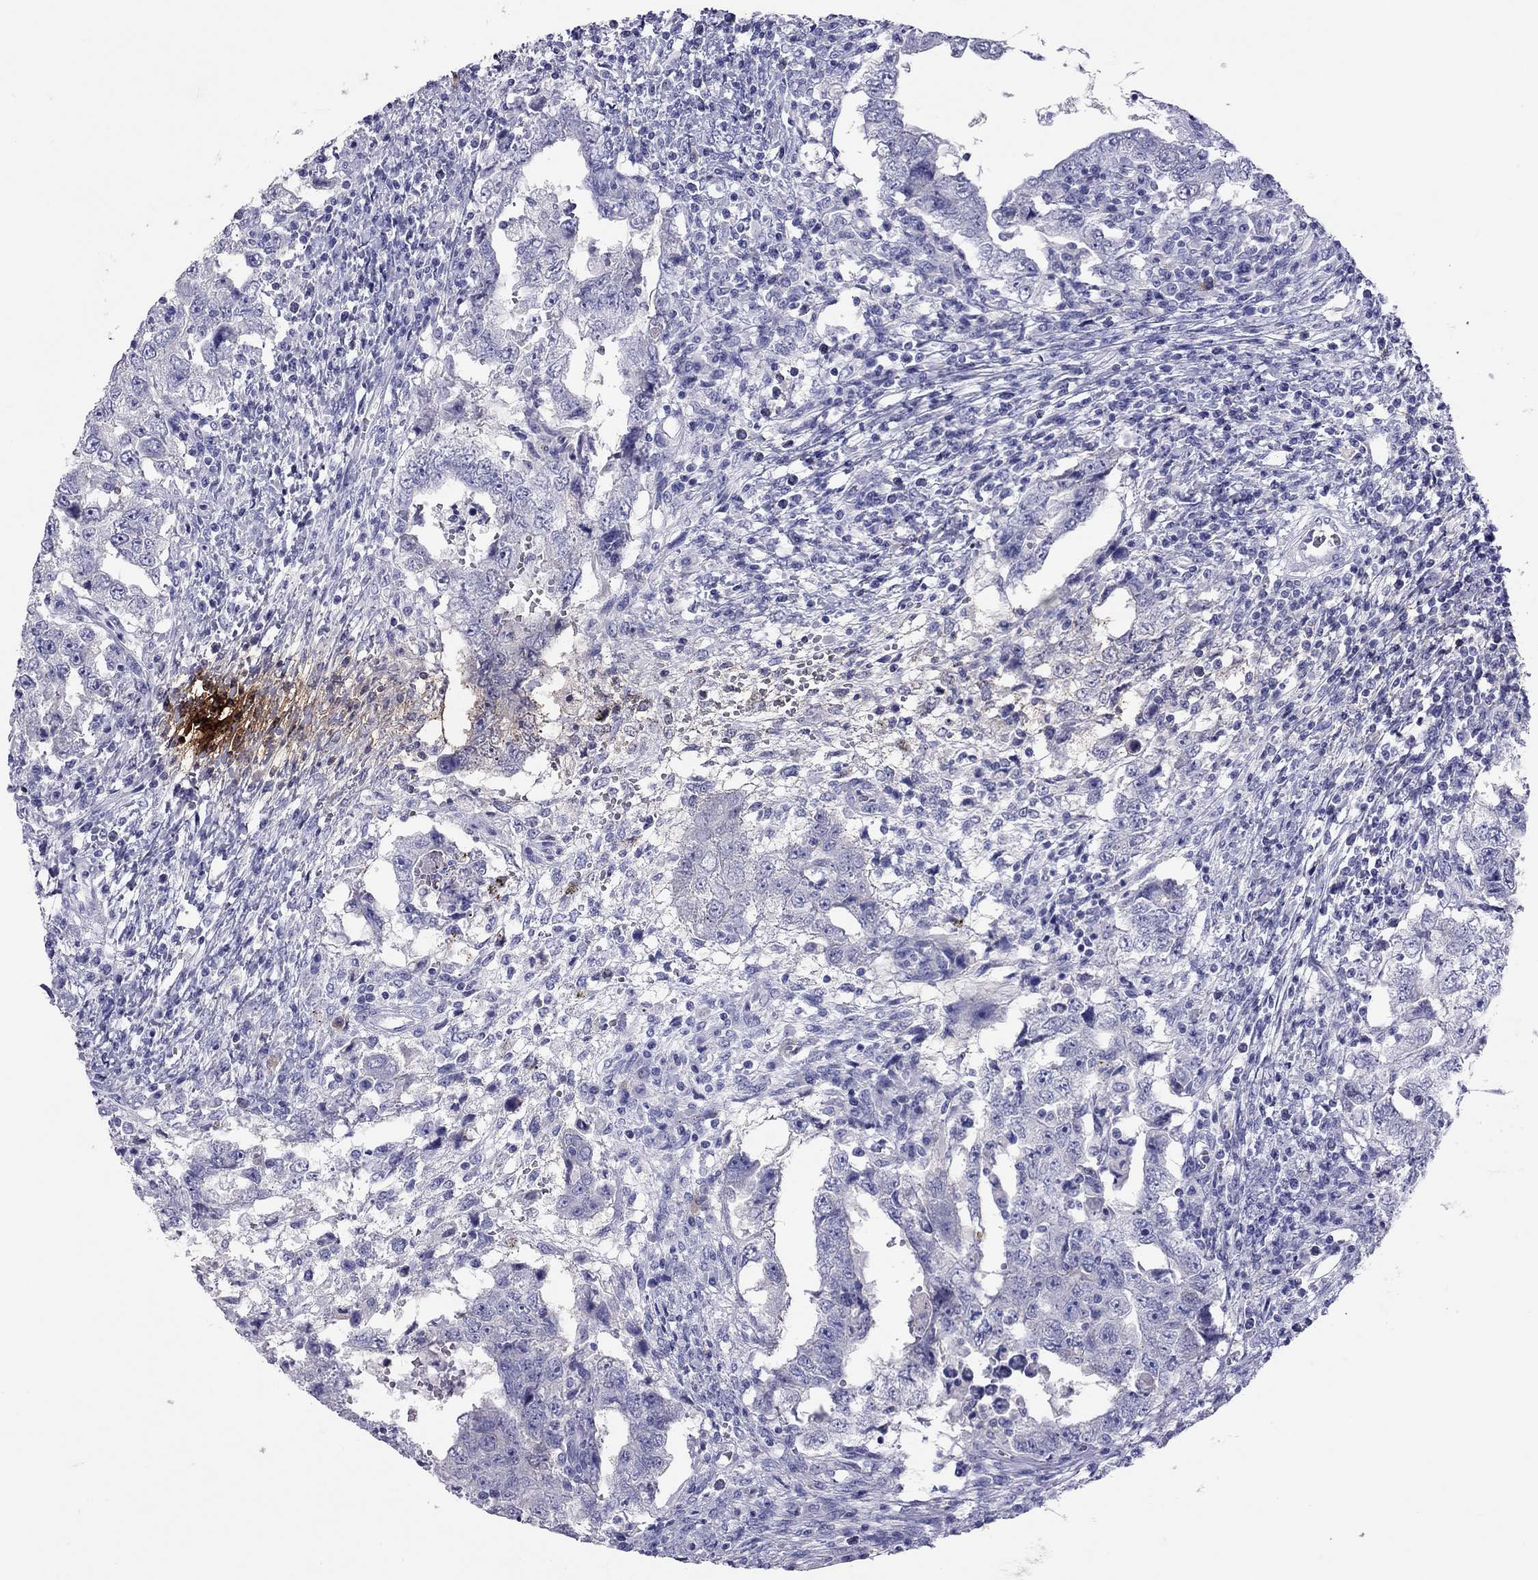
{"staining": {"intensity": "negative", "quantity": "none", "location": "none"}, "tissue": "testis cancer", "cell_type": "Tumor cells", "image_type": "cancer", "snomed": [{"axis": "morphology", "description": "Carcinoma, Embryonal, NOS"}, {"axis": "topography", "description": "Testis"}], "caption": "Protein analysis of embryonal carcinoma (testis) reveals no significant staining in tumor cells.", "gene": "CALHM1", "patient": {"sex": "male", "age": 26}}